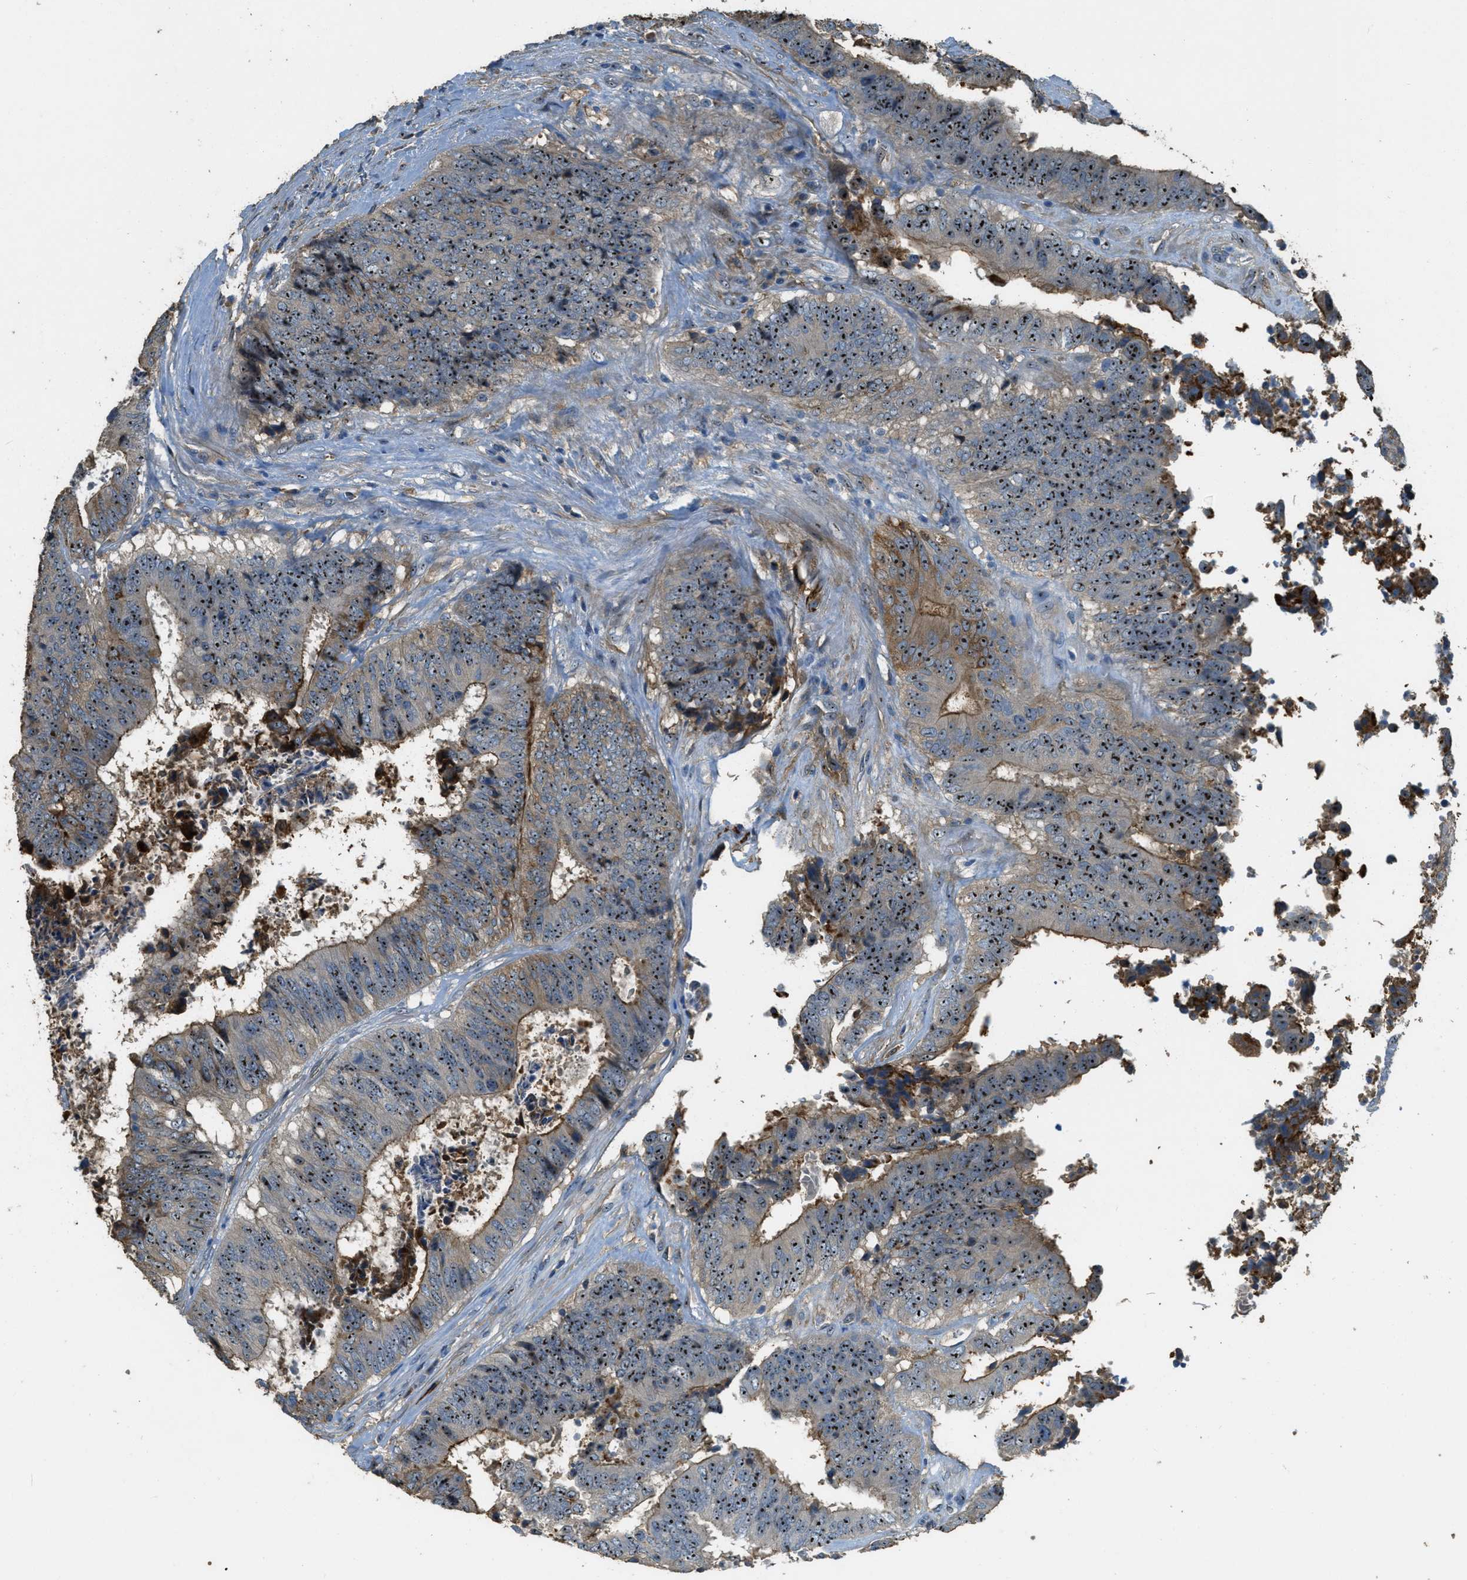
{"staining": {"intensity": "moderate", "quantity": ">75%", "location": "cytoplasmic/membranous,nuclear"}, "tissue": "colorectal cancer", "cell_type": "Tumor cells", "image_type": "cancer", "snomed": [{"axis": "morphology", "description": "Adenocarcinoma, NOS"}, {"axis": "topography", "description": "Rectum"}], "caption": "Immunohistochemical staining of colorectal cancer displays medium levels of moderate cytoplasmic/membranous and nuclear expression in about >75% of tumor cells.", "gene": "OSMR", "patient": {"sex": "male", "age": 72}}